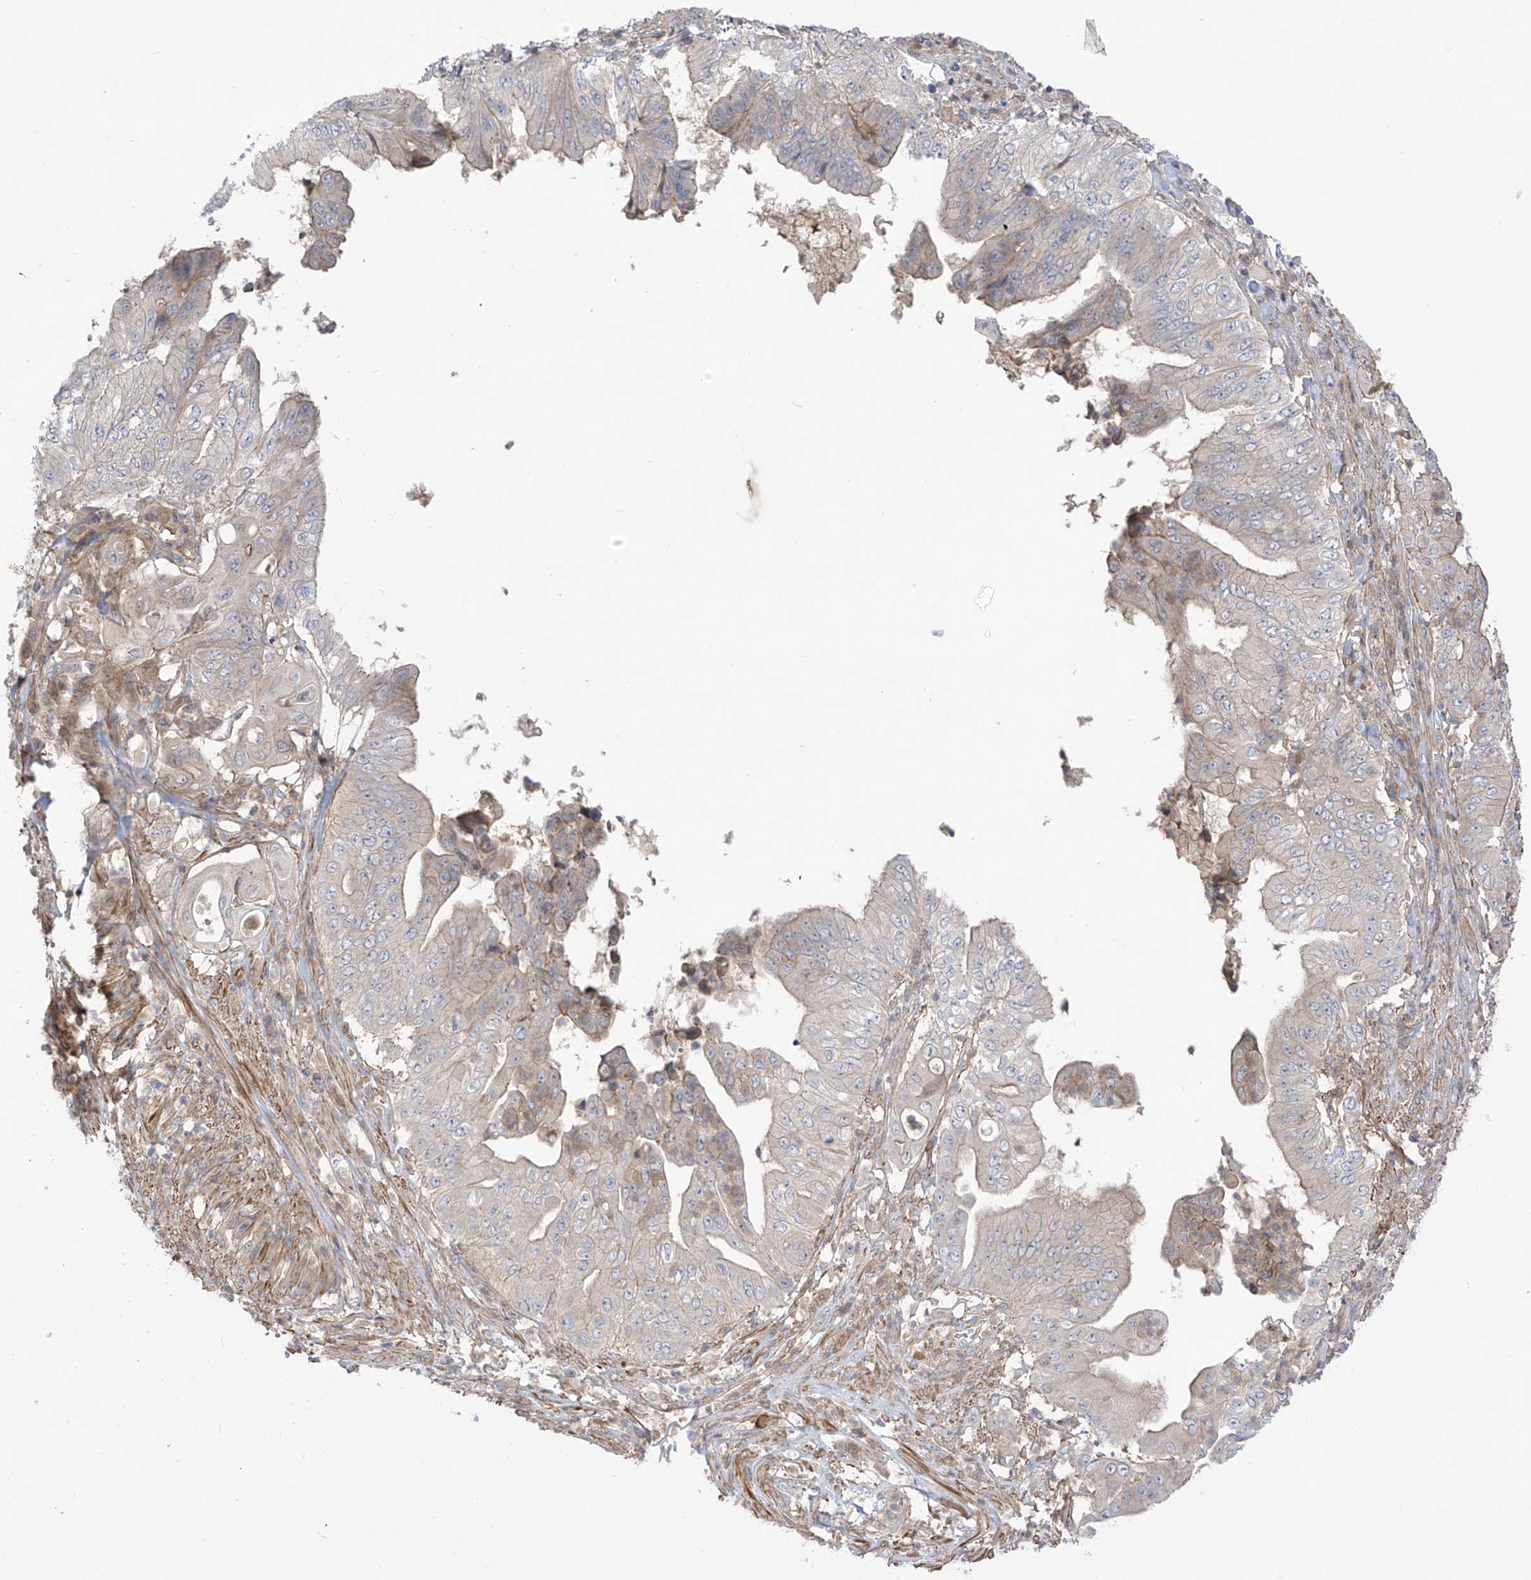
{"staining": {"intensity": "weak", "quantity": "<25%", "location": "cytoplasmic/membranous"}, "tissue": "pancreatic cancer", "cell_type": "Tumor cells", "image_type": "cancer", "snomed": [{"axis": "morphology", "description": "Adenocarcinoma, NOS"}, {"axis": "topography", "description": "Pancreas"}], "caption": "Tumor cells show no significant protein expression in pancreatic adenocarcinoma.", "gene": "TRMU", "patient": {"sex": "female", "age": 77}}